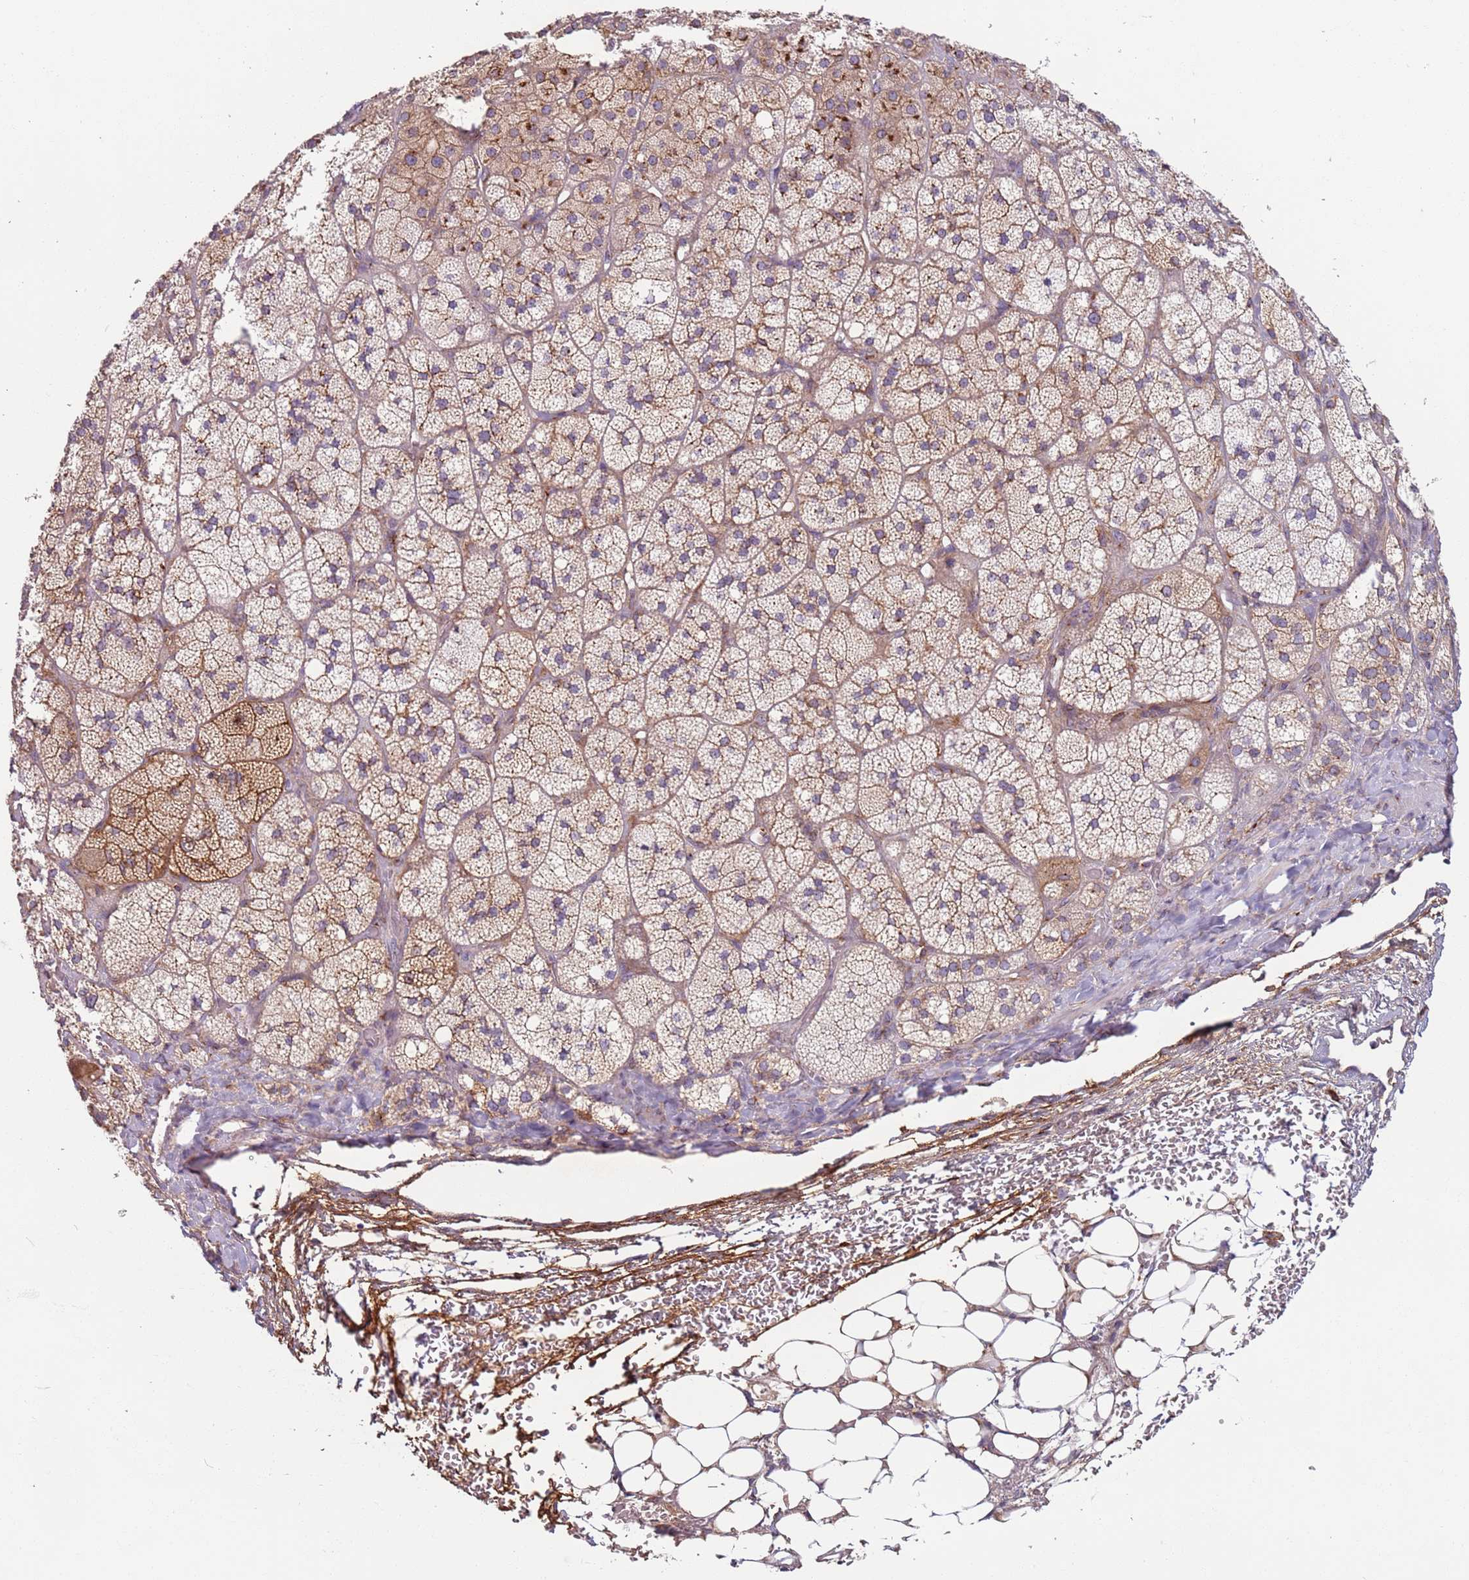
{"staining": {"intensity": "moderate", "quantity": ">75%", "location": "cytoplasmic/membranous"}, "tissue": "adrenal gland", "cell_type": "Glandular cells", "image_type": "normal", "snomed": [{"axis": "morphology", "description": "Normal tissue, NOS"}, {"axis": "topography", "description": "Adrenal gland"}], "caption": "This image demonstrates benign adrenal gland stained with immunohistochemistry (IHC) to label a protein in brown. The cytoplasmic/membranous of glandular cells show moderate positivity for the protein. Nuclei are counter-stained blue.", "gene": "AKTIP", "patient": {"sex": "male", "age": 61}}